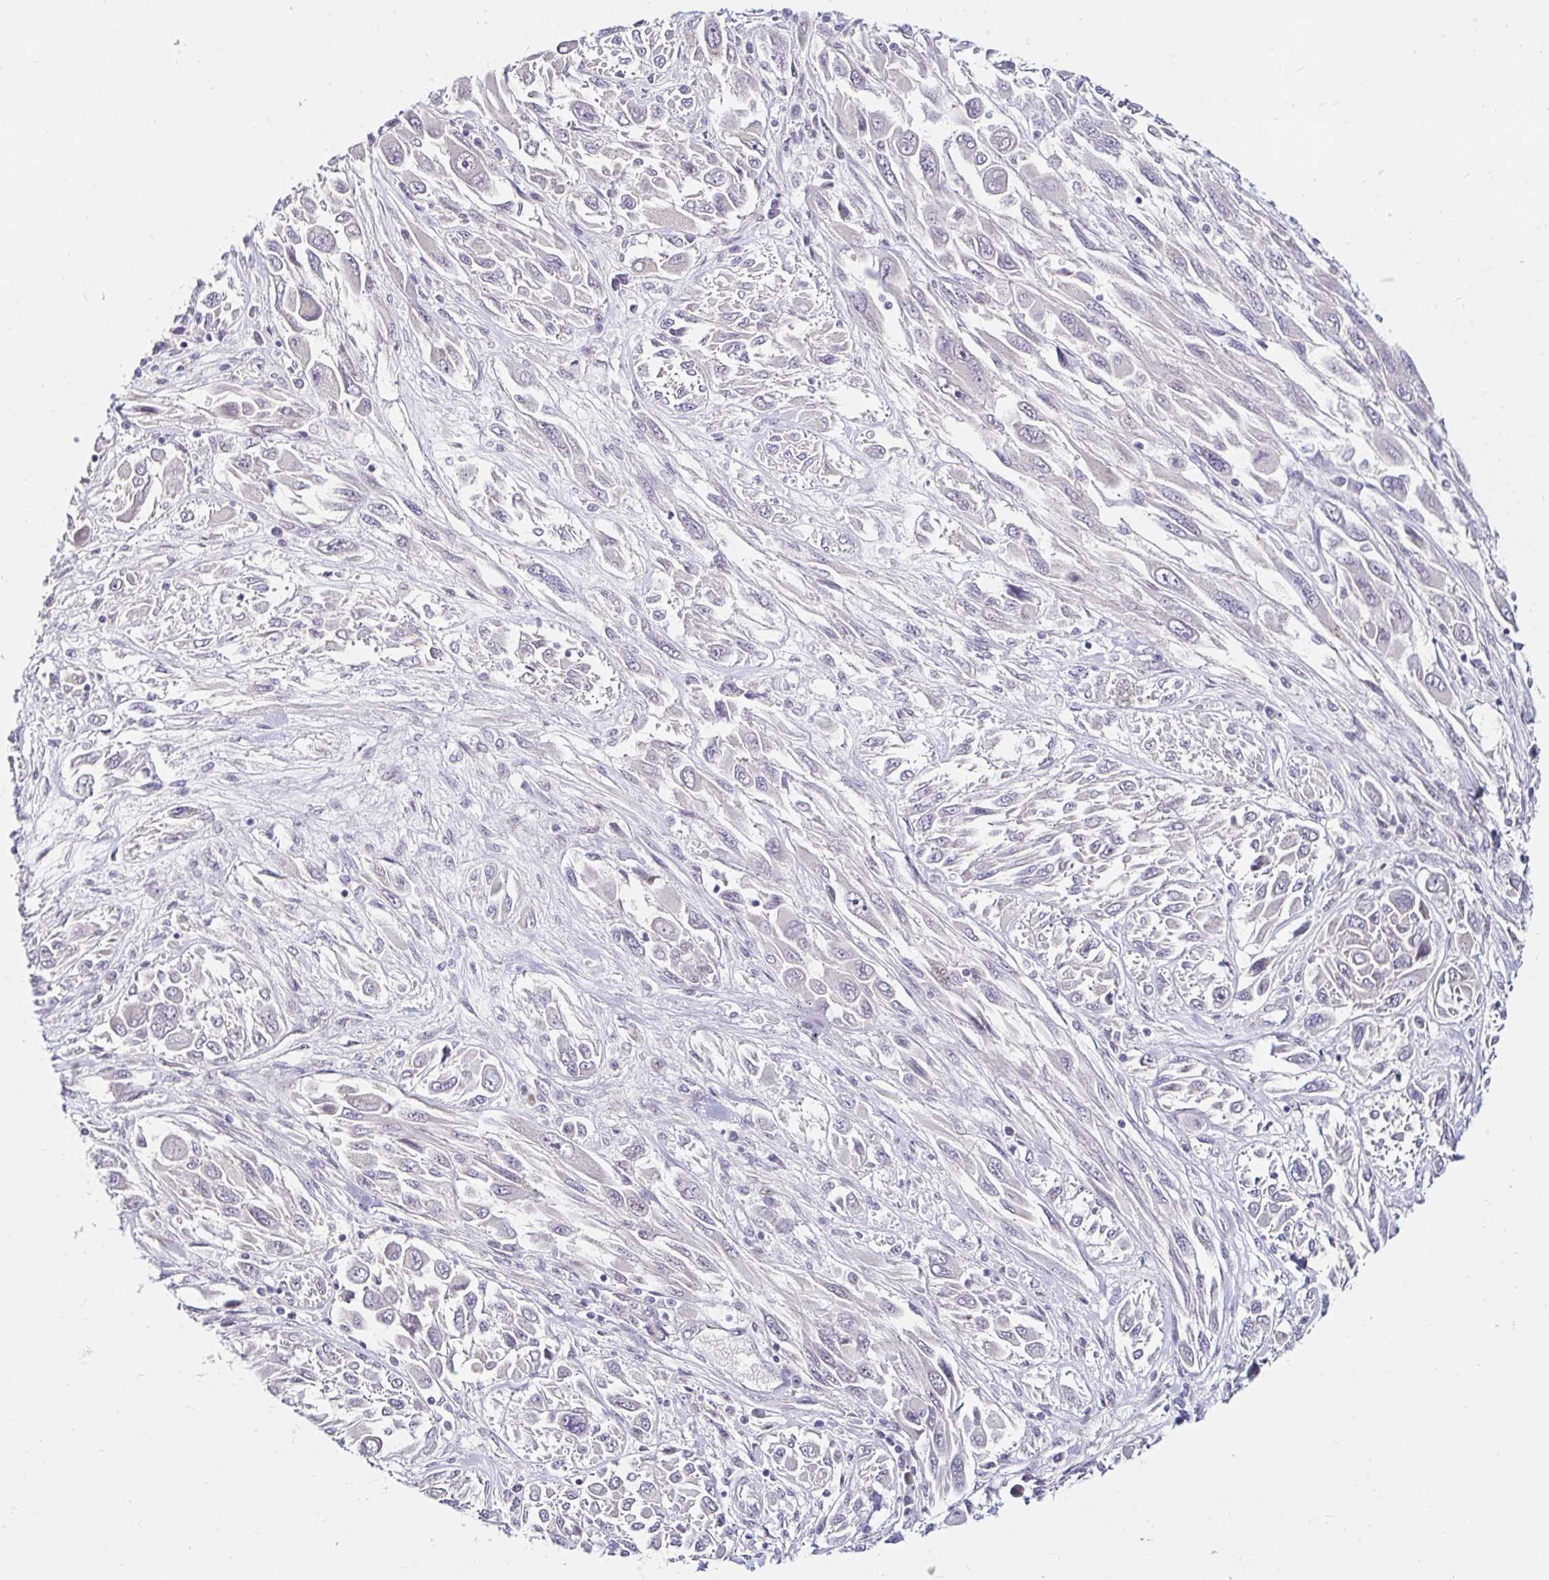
{"staining": {"intensity": "negative", "quantity": "none", "location": "none"}, "tissue": "melanoma", "cell_type": "Tumor cells", "image_type": "cancer", "snomed": [{"axis": "morphology", "description": "Malignant melanoma, NOS"}, {"axis": "topography", "description": "Skin"}], "caption": "Immunohistochemistry (IHC) histopathology image of human melanoma stained for a protein (brown), which reveals no positivity in tumor cells.", "gene": "GUCY1A1", "patient": {"sex": "female", "age": 91}}